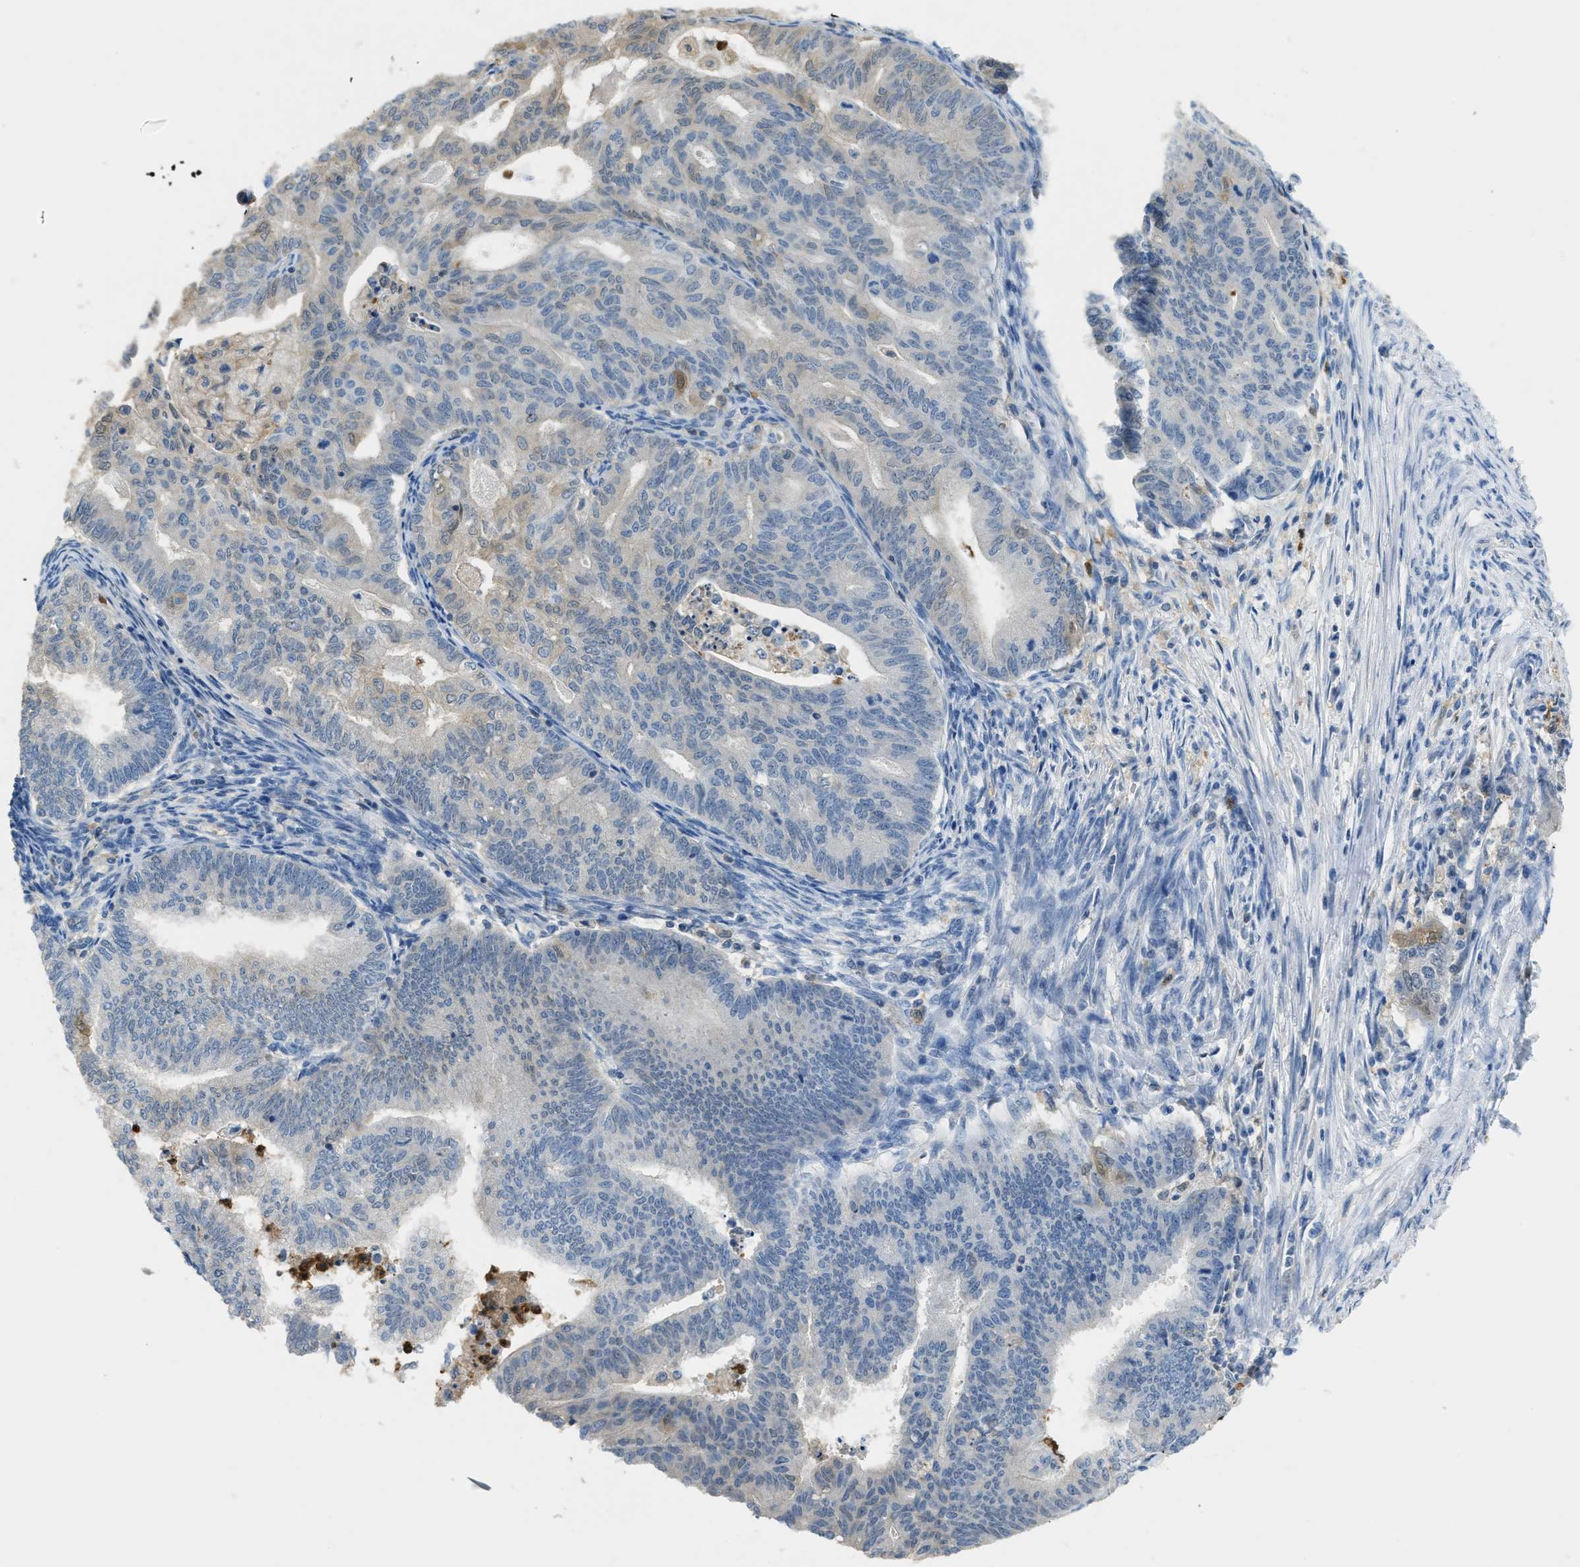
{"staining": {"intensity": "weak", "quantity": "<25%", "location": "cytoplasmic/membranous"}, "tissue": "endometrial cancer", "cell_type": "Tumor cells", "image_type": "cancer", "snomed": [{"axis": "morphology", "description": "Polyp, NOS"}, {"axis": "morphology", "description": "Adenocarcinoma, NOS"}, {"axis": "morphology", "description": "Adenoma, NOS"}, {"axis": "topography", "description": "Endometrium"}], "caption": "Immunohistochemistry image of neoplastic tissue: human endometrial cancer (adenocarcinoma) stained with DAB reveals no significant protein staining in tumor cells.", "gene": "SERPINB1", "patient": {"sex": "female", "age": 79}}